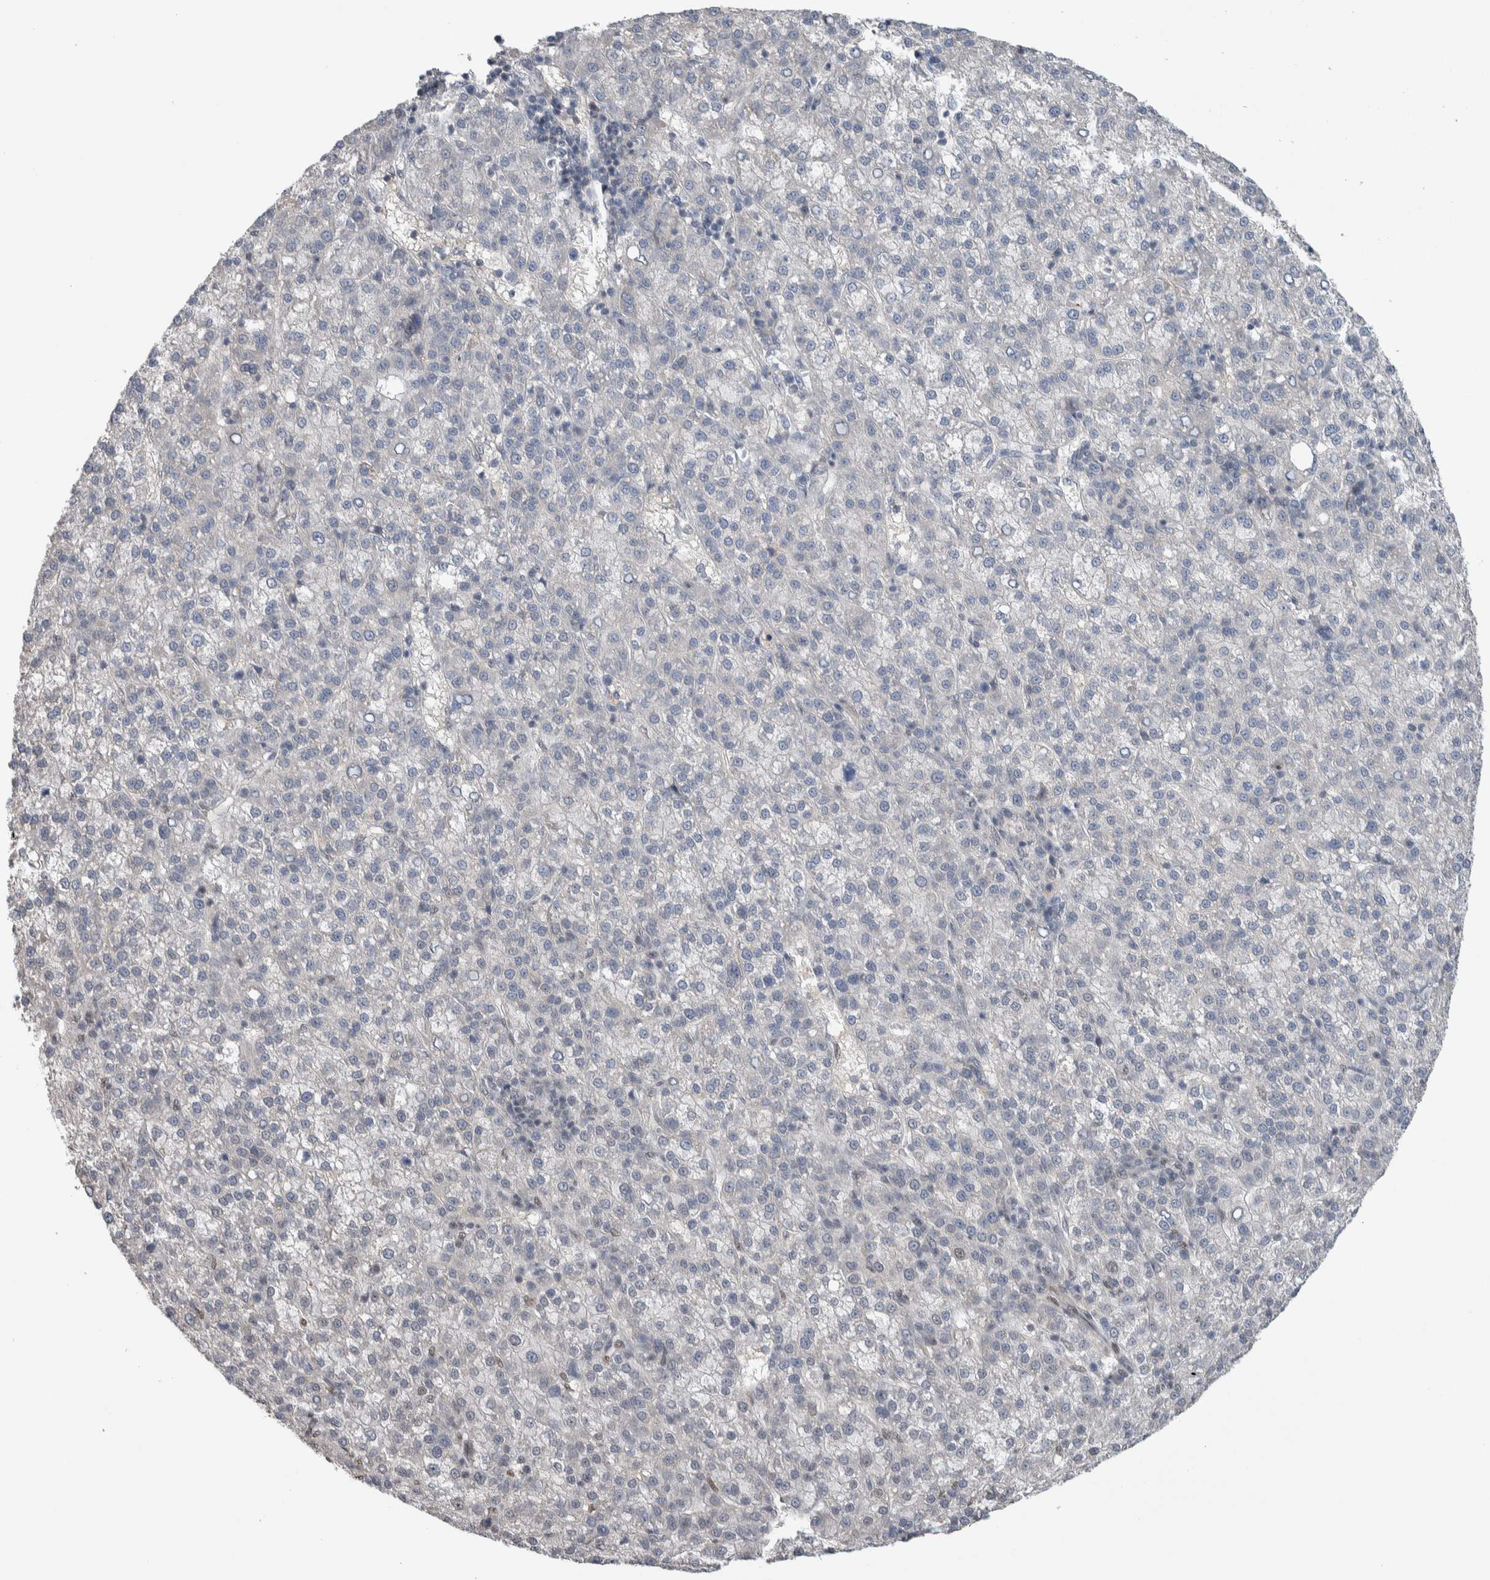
{"staining": {"intensity": "negative", "quantity": "none", "location": "none"}, "tissue": "liver cancer", "cell_type": "Tumor cells", "image_type": "cancer", "snomed": [{"axis": "morphology", "description": "Carcinoma, Hepatocellular, NOS"}, {"axis": "topography", "description": "Liver"}], "caption": "This is an IHC photomicrograph of hepatocellular carcinoma (liver). There is no expression in tumor cells.", "gene": "TAX1BP1", "patient": {"sex": "female", "age": 58}}